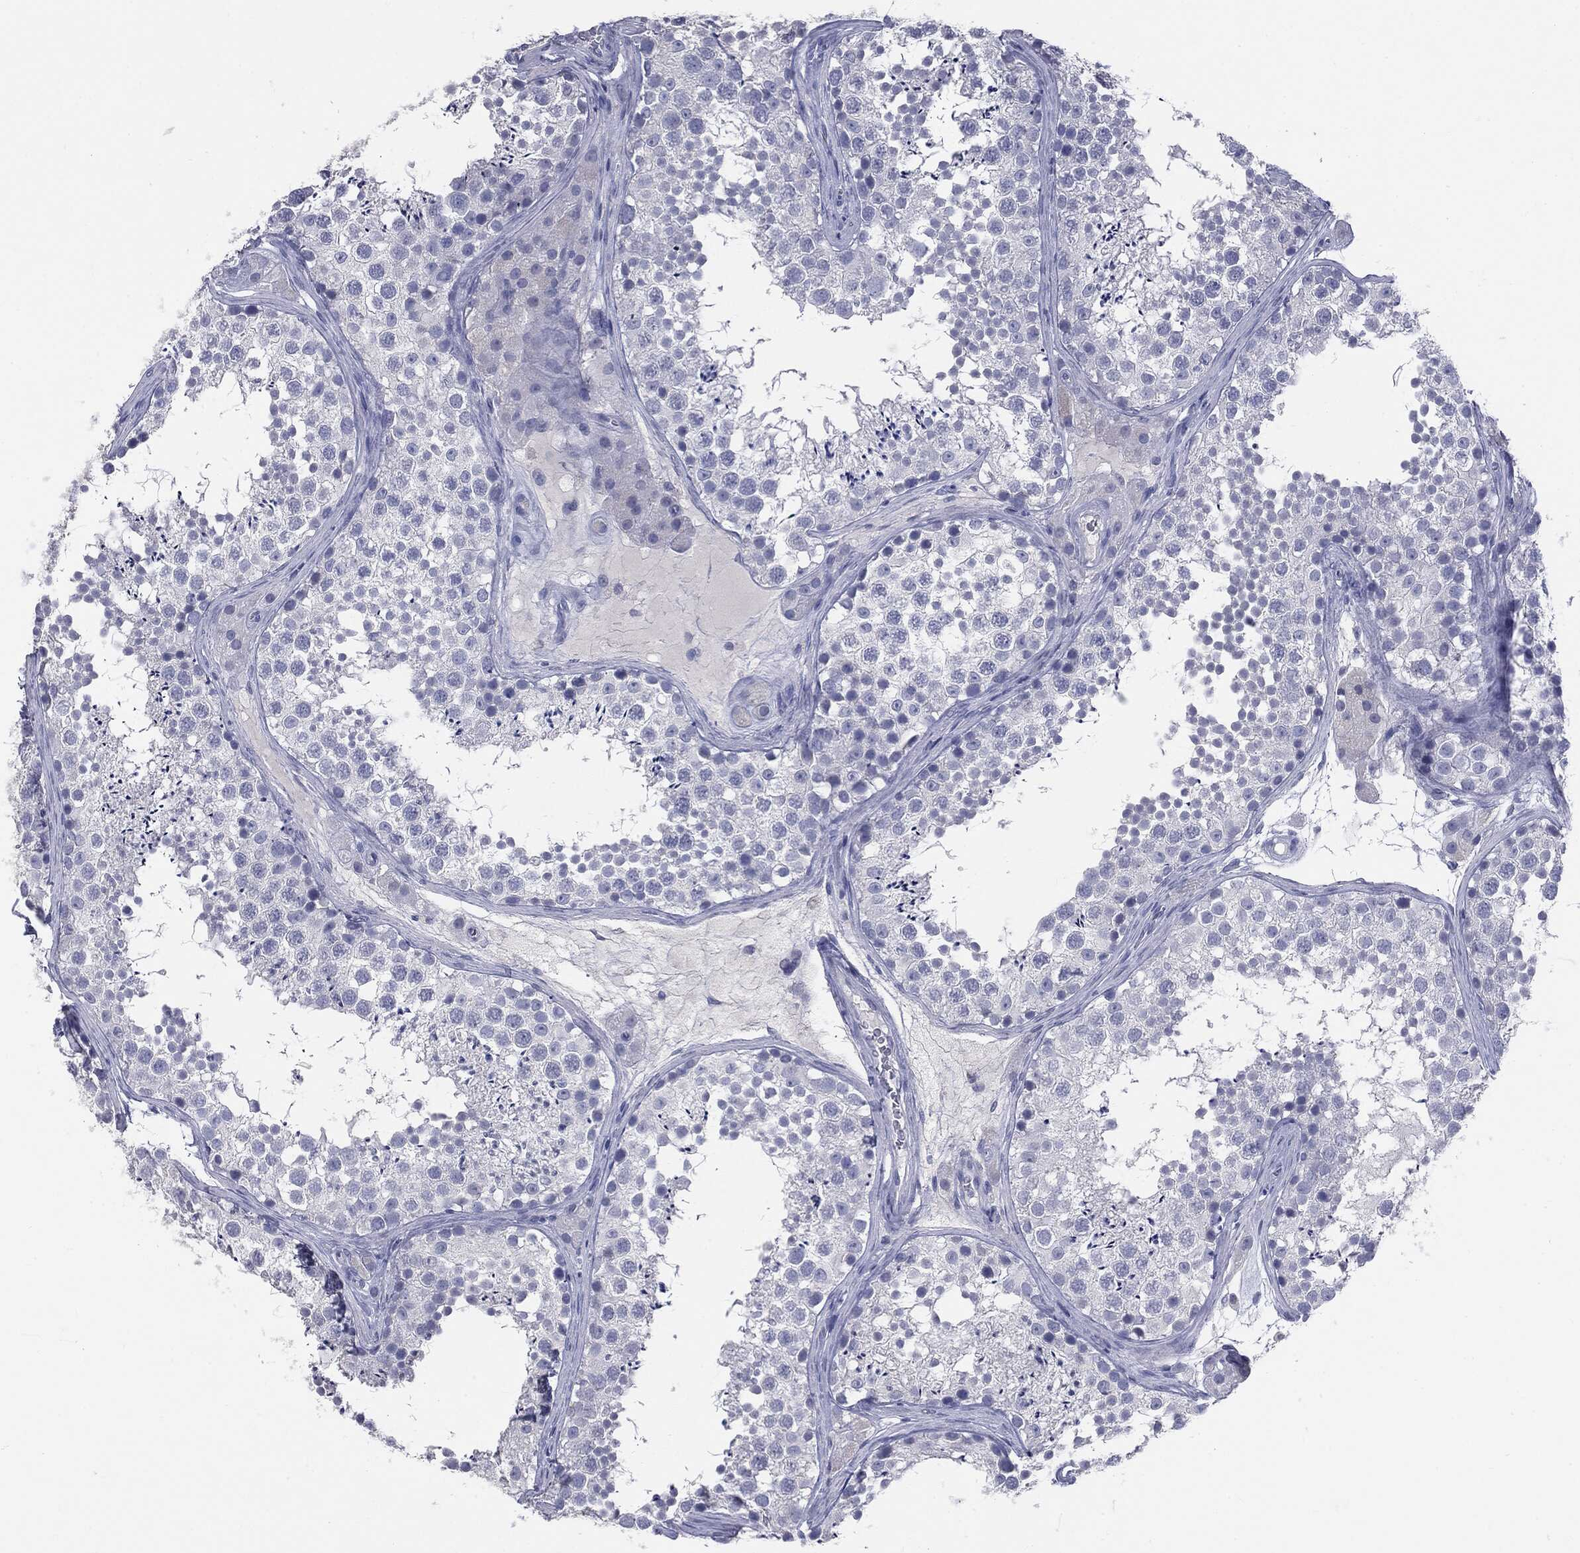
{"staining": {"intensity": "negative", "quantity": "none", "location": "none"}, "tissue": "testis", "cell_type": "Cells in seminiferous ducts", "image_type": "normal", "snomed": [{"axis": "morphology", "description": "Normal tissue, NOS"}, {"axis": "topography", "description": "Testis"}], "caption": "This micrograph is of benign testis stained with IHC to label a protein in brown with the nuclei are counter-stained blue. There is no positivity in cells in seminiferous ducts.", "gene": "TSHB", "patient": {"sex": "male", "age": 41}}